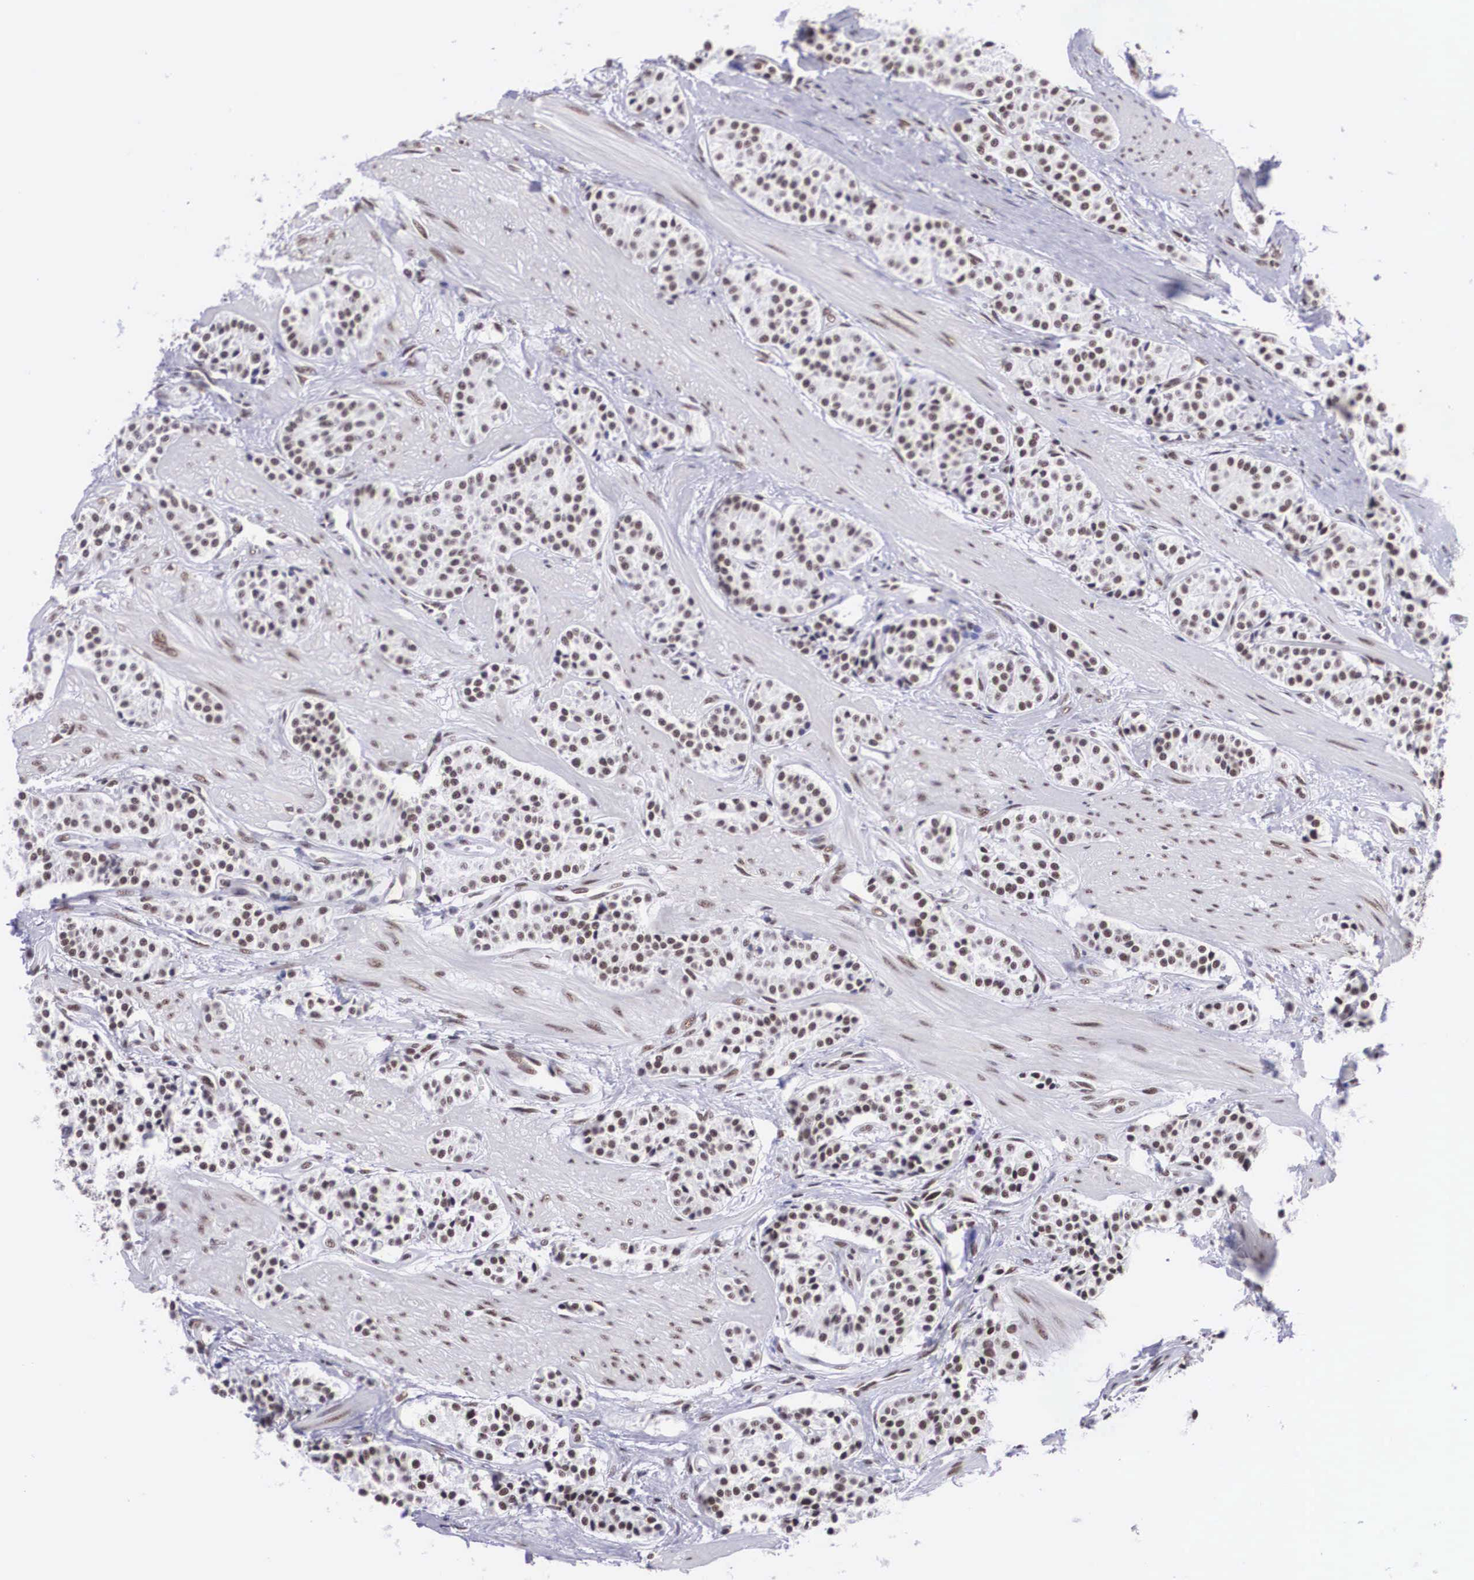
{"staining": {"intensity": "moderate", "quantity": ">75%", "location": "nuclear"}, "tissue": "carcinoid", "cell_type": "Tumor cells", "image_type": "cancer", "snomed": [{"axis": "morphology", "description": "Carcinoid, malignant, NOS"}, {"axis": "topography", "description": "Stomach"}], "caption": "Carcinoid stained for a protein shows moderate nuclear positivity in tumor cells. (DAB = brown stain, brightfield microscopy at high magnification).", "gene": "SF3A1", "patient": {"sex": "female", "age": 76}}